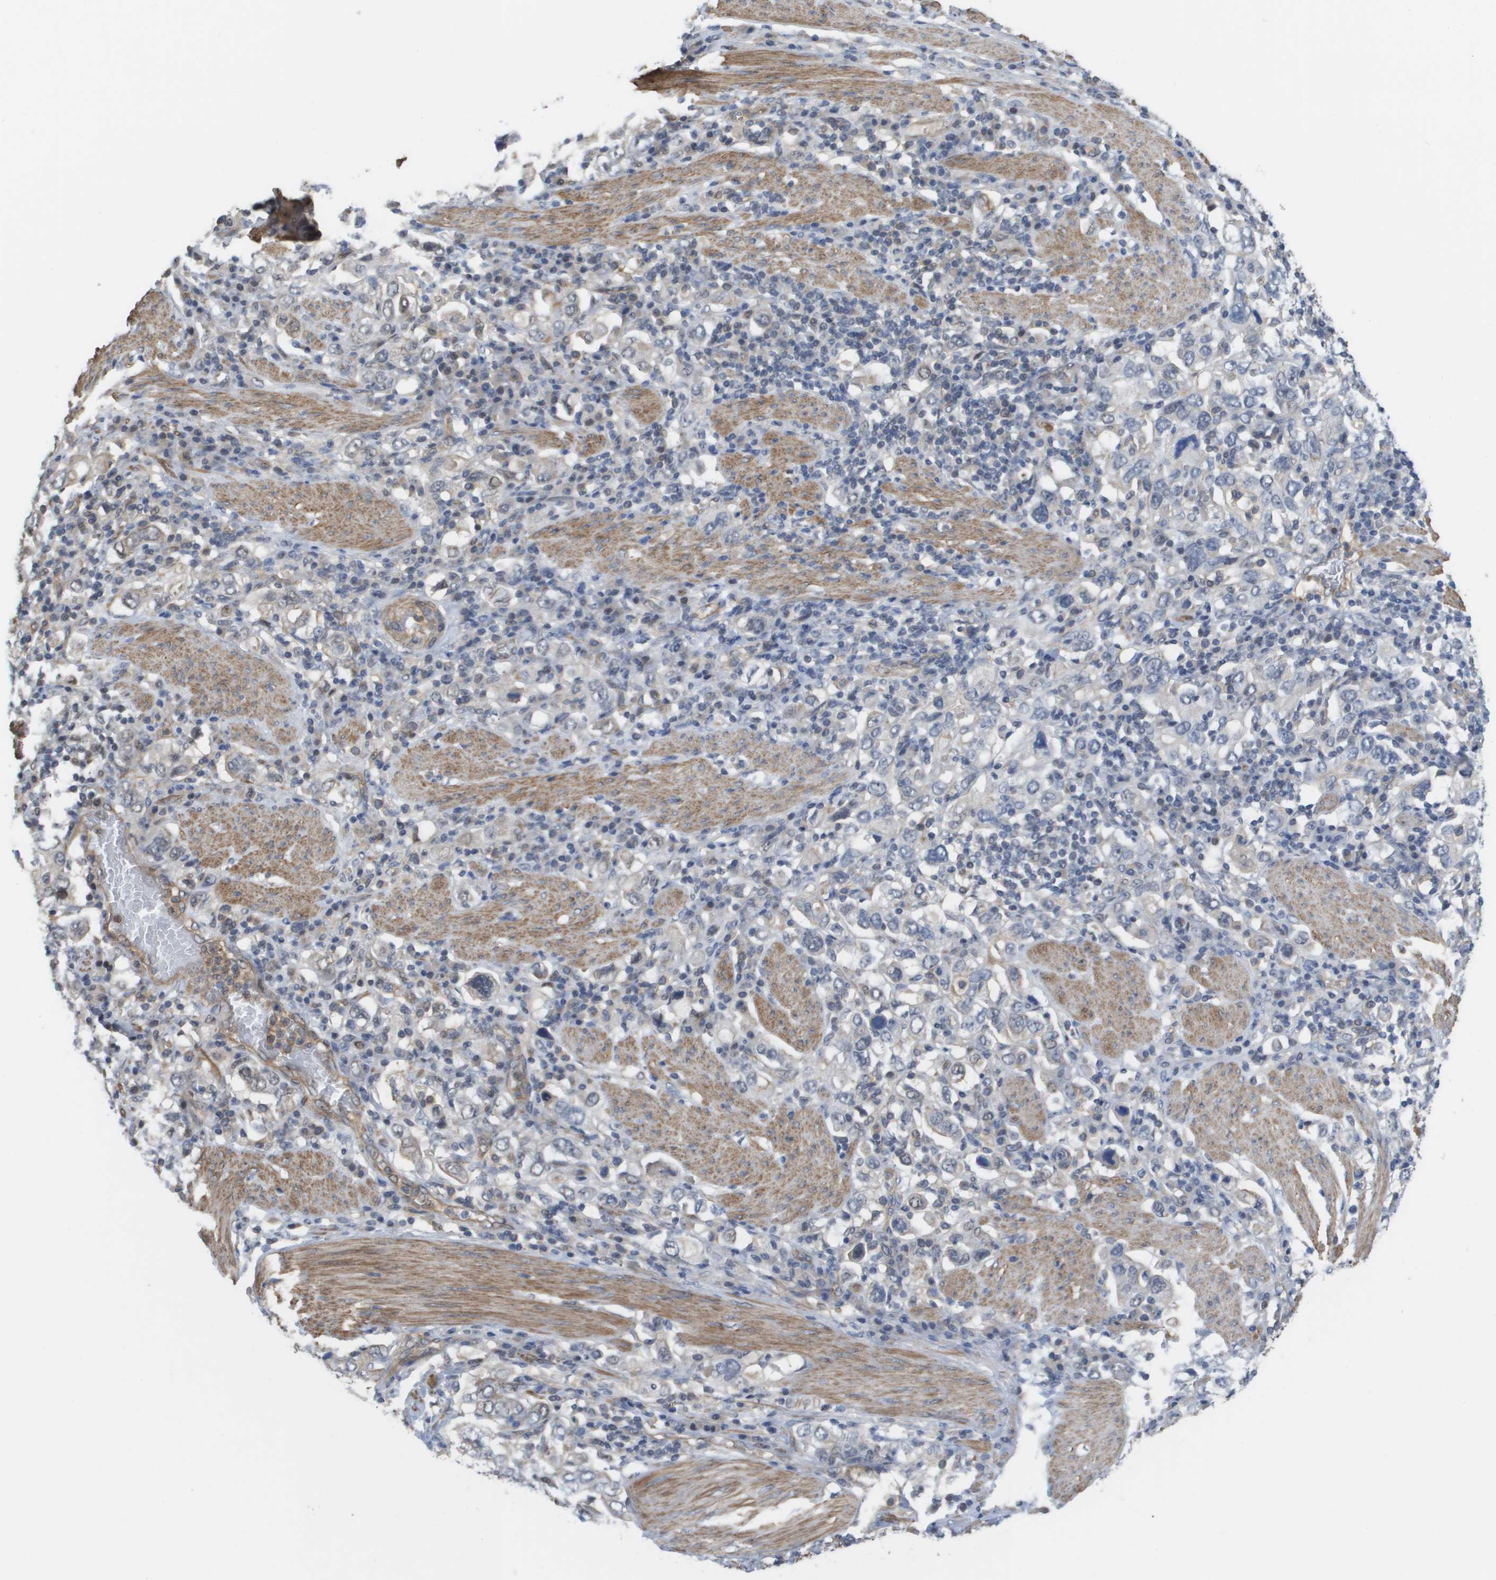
{"staining": {"intensity": "negative", "quantity": "none", "location": "none"}, "tissue": "stomach cancer", "cell_type": "Tumor cells", "image_type": "cancer", "snomed": [{"axis": "morphology", "description": "Adenocarcinoma, NOS"}, {"axis": "topography", "description": "Stomach, upper"}], "caption": "DAB (3,3'-diaminobenzidine) immunohistochemical staining of human stomach cancer (adenocarcinoma) reveals no significant staining in tumor cells.", "gene": "RNF112", "patient": {"sex": "male", "age": 62}}